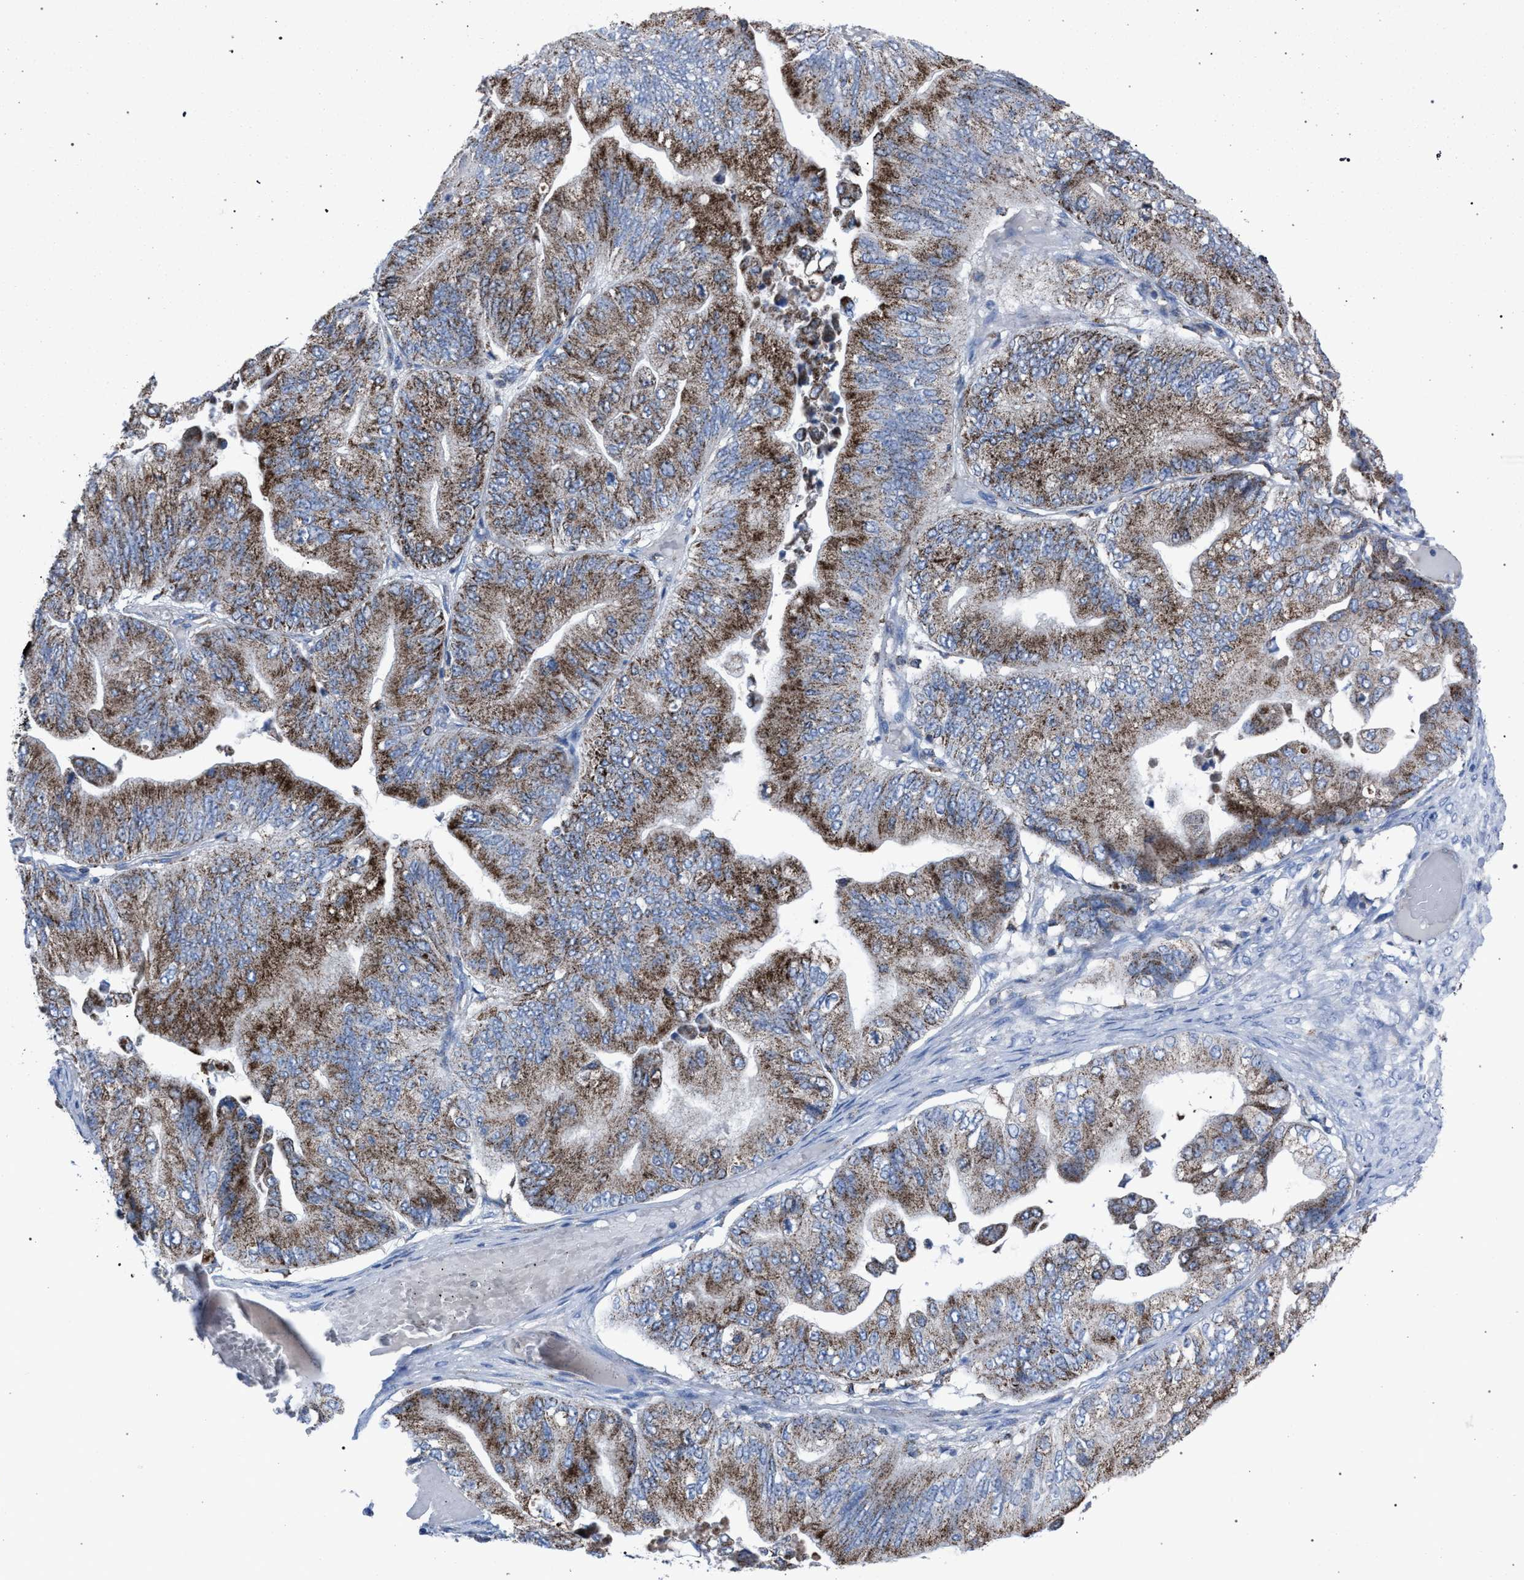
{"staining": {"intensity": "moderate", "quantity": ">75%", "location": "cytoplasmic/membranous"}, "tissue": "ovarian cancer", "cell_type": "Tumor cells", "image_type": "cancer", "snomed": [{"axis": "morphology", "description": "Cystadenocarcinoma, mucinous, NOS"}, {"axis": "topography", "description": "Ovary"}], "caption": "Ovarian cancer tissue reveals moderate cytoplasmic/membranous staining in about >75% of tumor cells, visualized by immunohistochemistry.", "gene": "HSD17B4", "patient": {"sex": "female", "age": 61}}